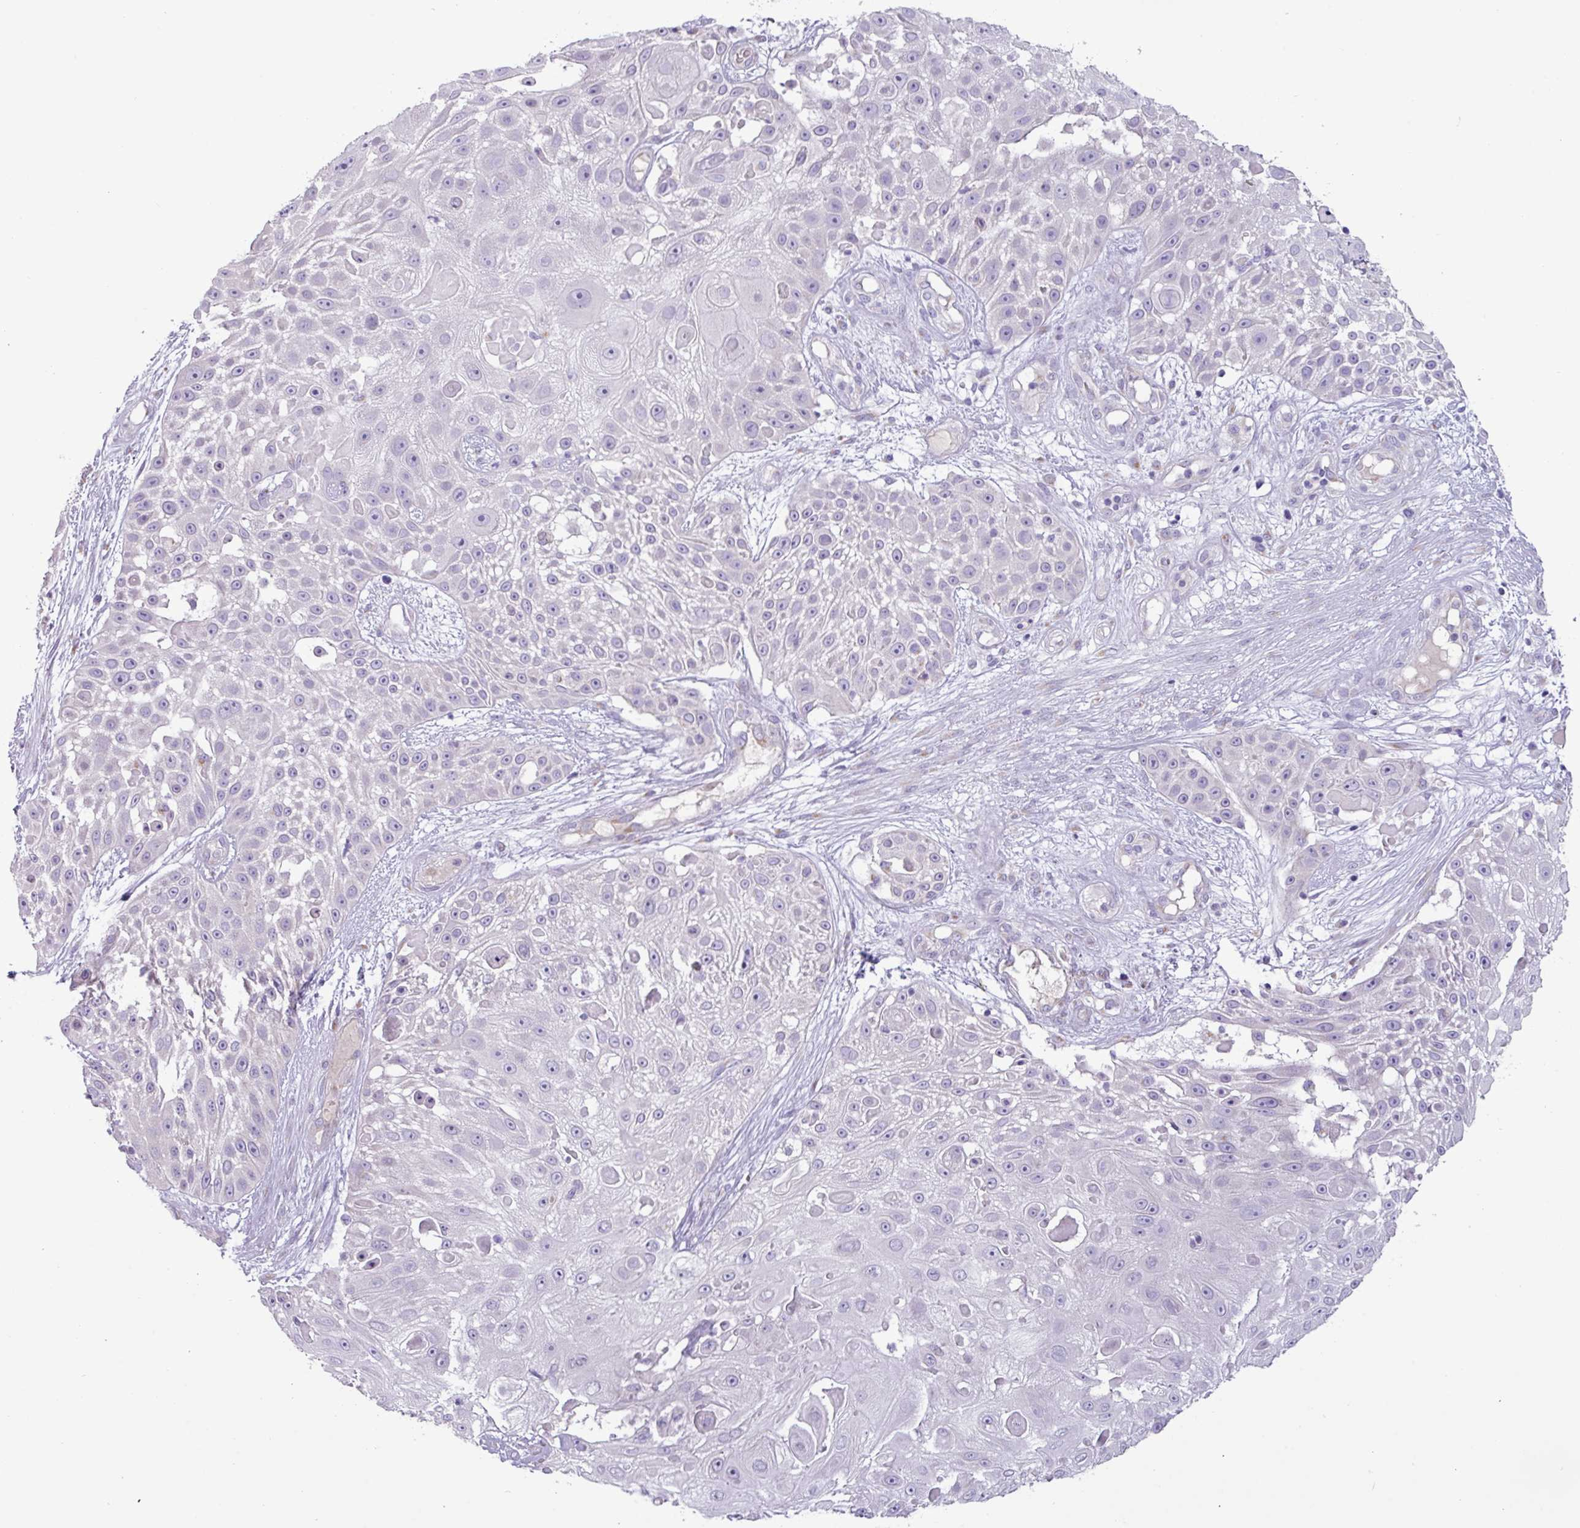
{"staining": {"intensity": "negative", "quantity": "none", "location": "none"}, "tissue": "skin cancer", "cell_type": "Tumor cells", "image_type": "cancer", "snomed": [{"axis": "morphology", "description": "Squamous cell carcinoma, NOS"}, {"axis": "topography", "description": "Skin"}], "caption": "Photomicrograph shows no significant protein positivity in tumor cells of skin cancer (squamous cell carcinoma).", "gene": "STIMATE", "patient": {"sex": "female", "age": 86}}